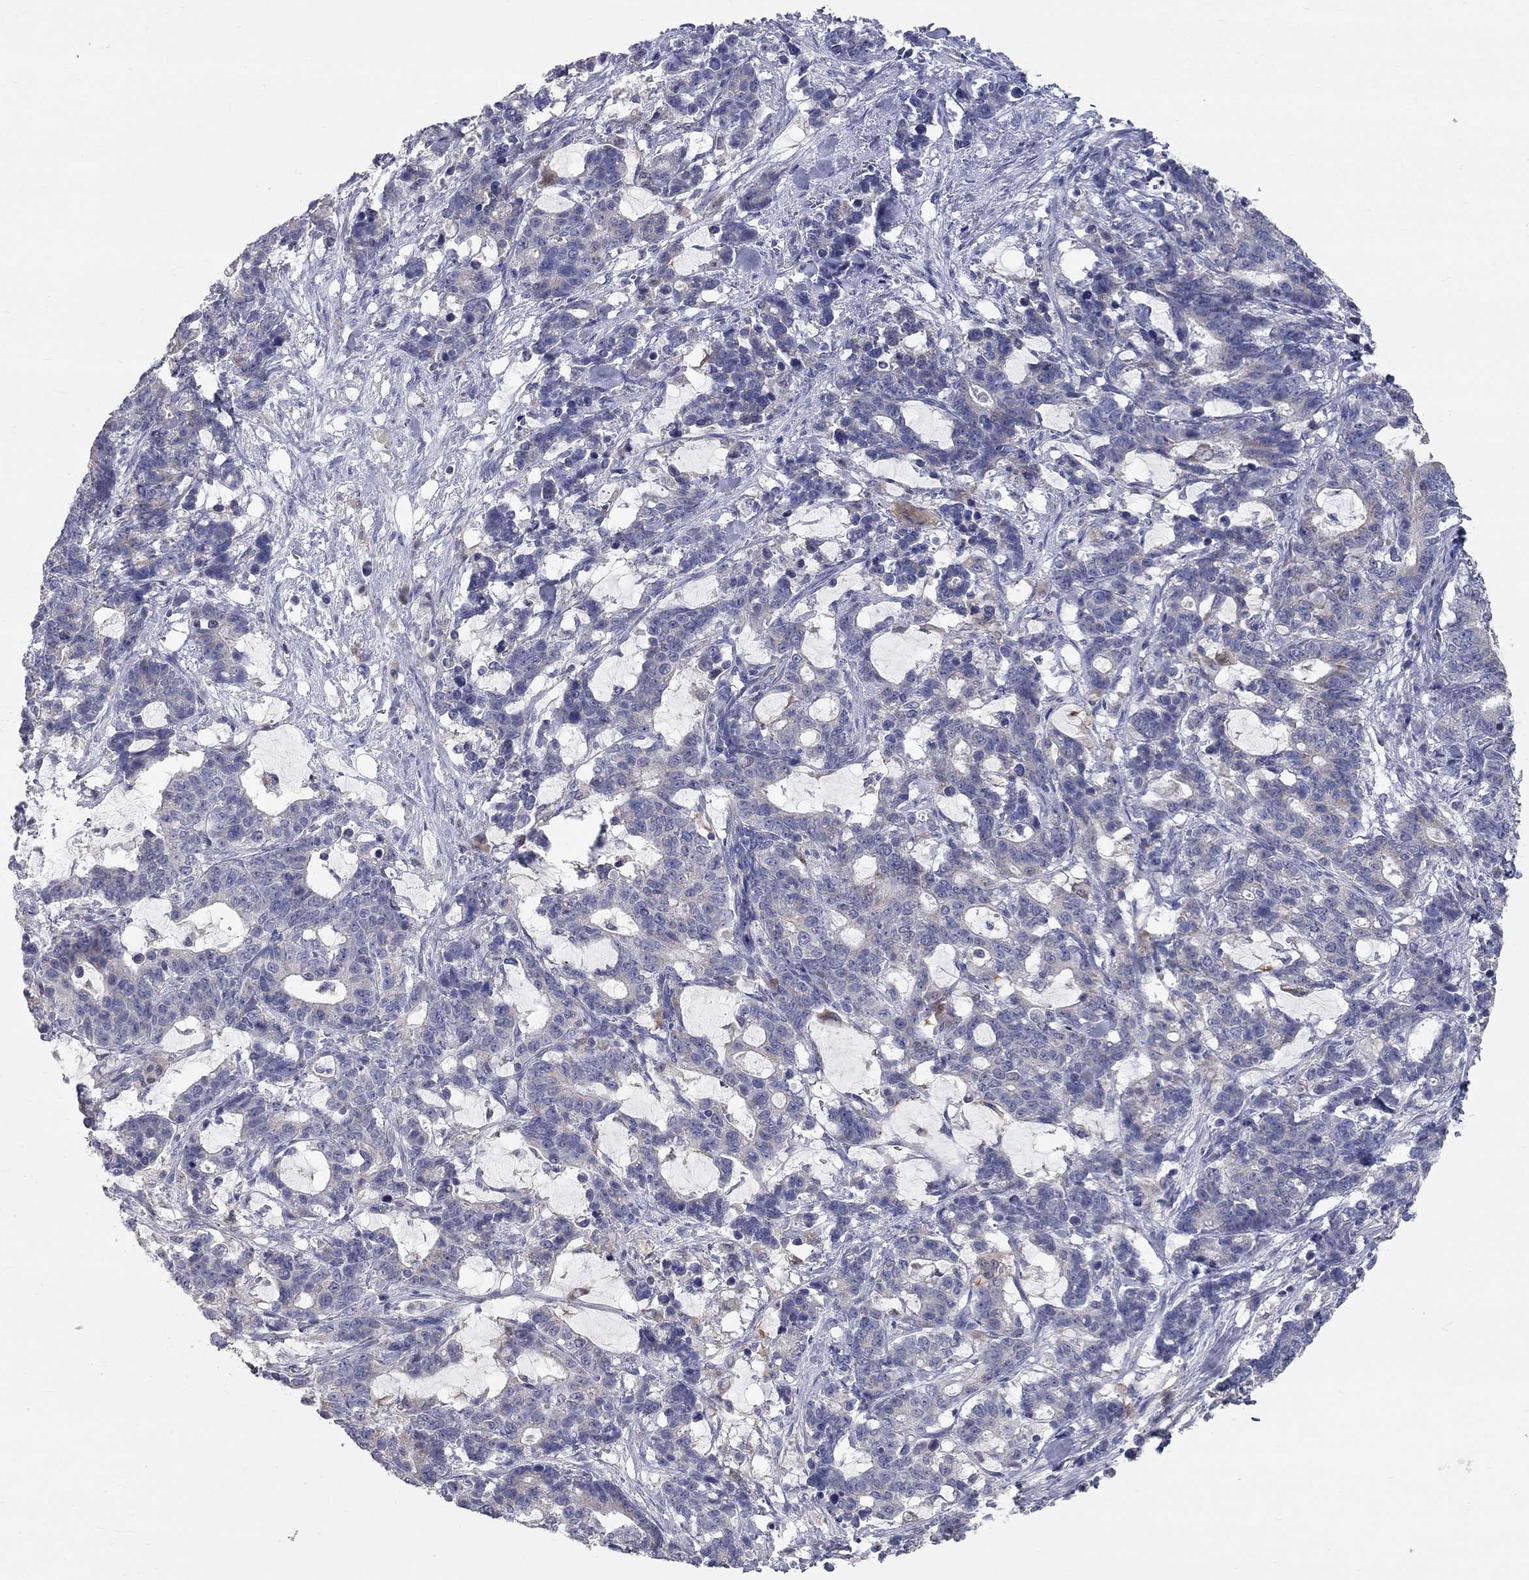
{"staining": {"intensity": "negative", "quantity": "none", "location": "none"}, "tissue": "stomach cancer", "cell_type": "Tumor cells", "image_type": "cancer", "snomed": [{"axis": "morphology", "description": "Normal tissue, NOS"}, {"axis": "morphology", "description": "Adenocarcinoma, NOS"}, {"axis": "topography", "description": "Stomach"}], "caption": "High magnification brightfield microscopy of stomach cancer stained with DAB (brown) and counterstained with hematoxylin (blue): tumor cells show no significant positivity.", "gene": "CFAP161", "patient": {"sex": "female", "age": 64}}